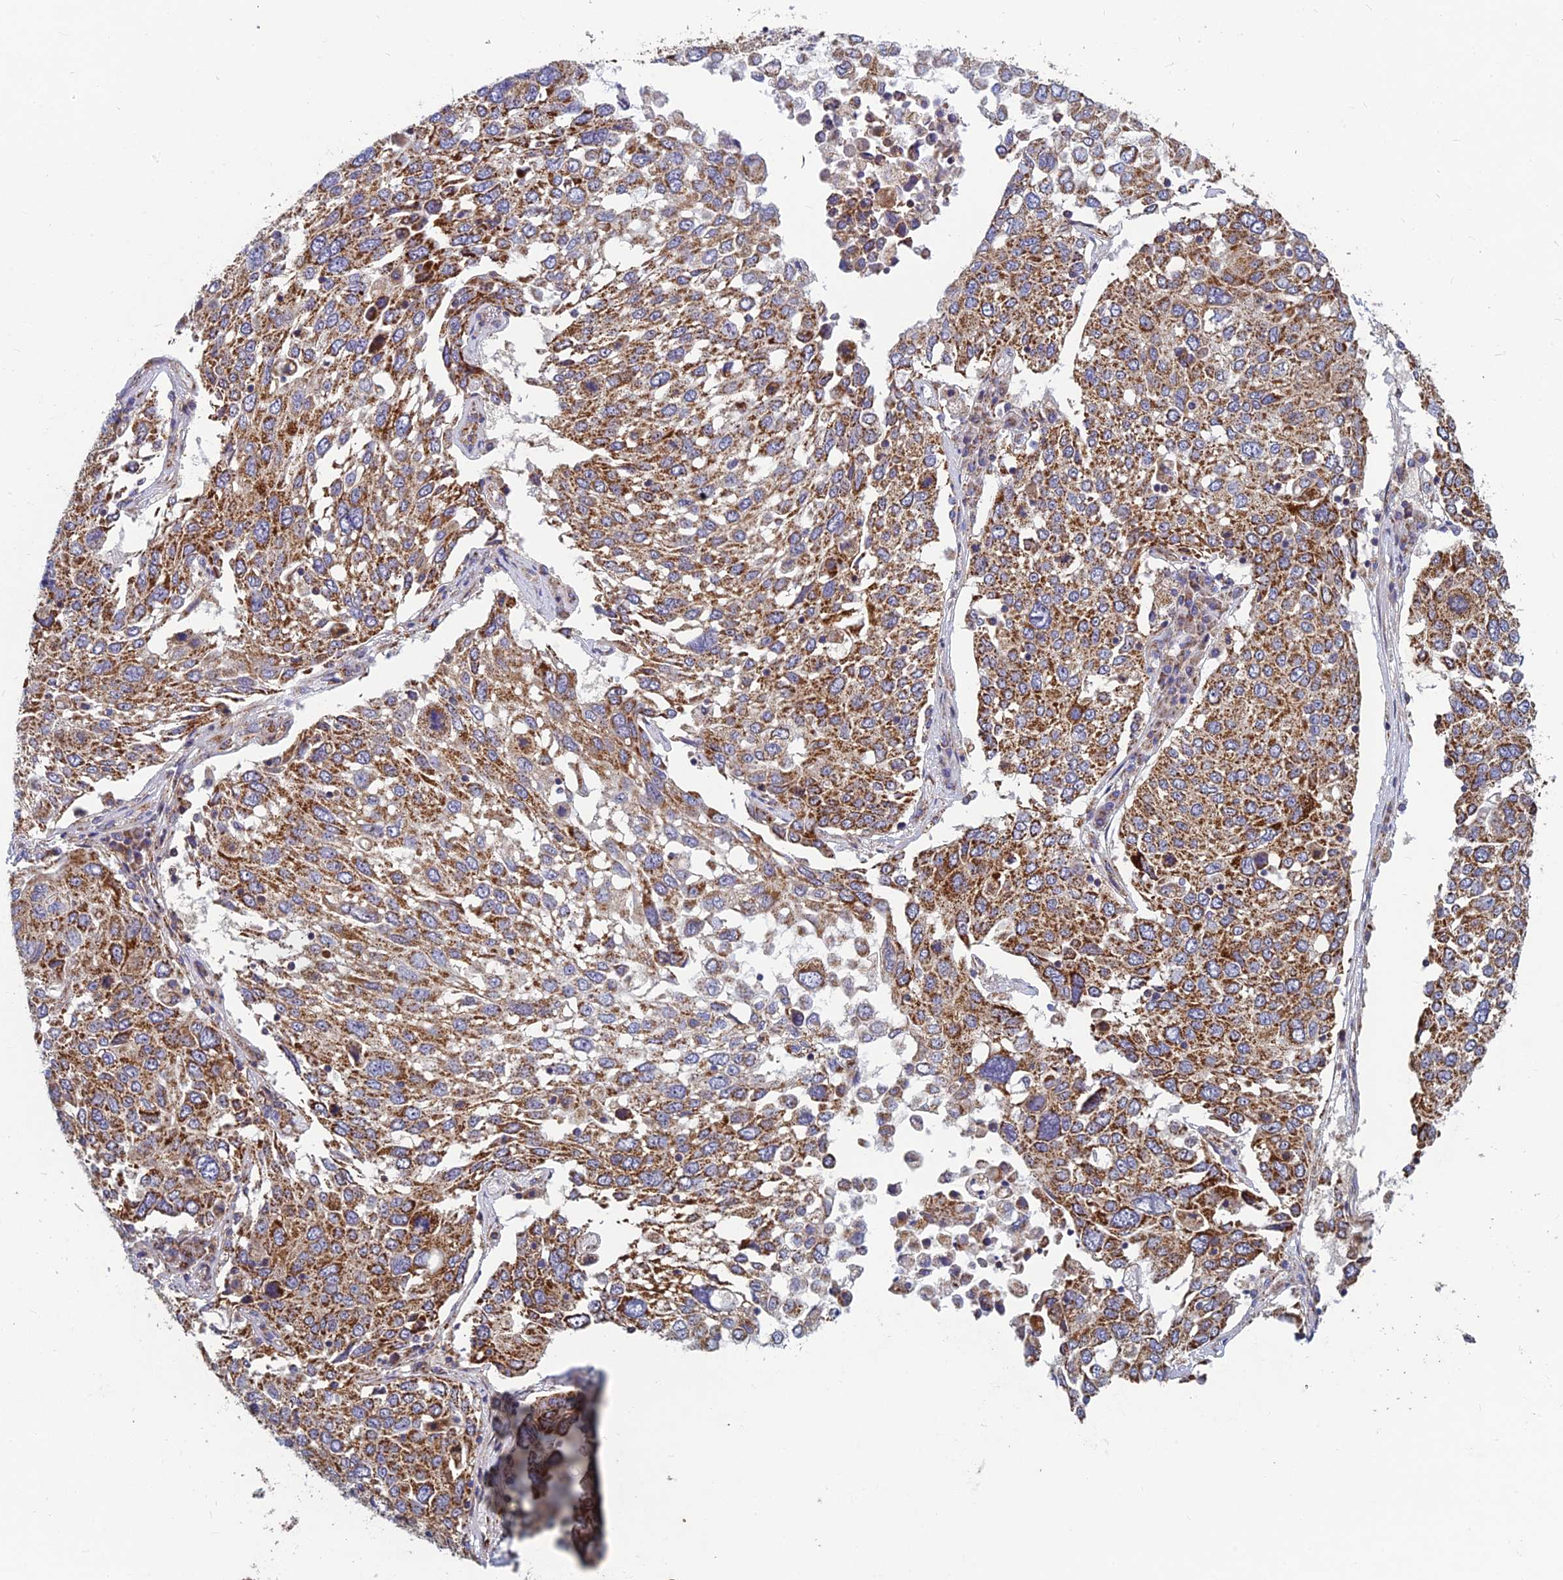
{"staining": {"intensity": "strong", "quantity": ">75%", "location": "cytoplasmic/membranous"}, "tissue": "lung cancer", "cell_type": "Tumor cells", "image_type": "cancer", "snomed": [{"axis": "morphology", "description": "Squamous cell carcinoma, NOS"}, {"axis": "topography", "description": "Lung"}], "caption": "A high amount of strong cytoplasmic/membranous expression is present in about >75% of tumor cells in lung cancer tissue. Immunohistochemistry (ihc) stains the protein in brown and the nuclei are stained blue.", "gene": "MRPS9", "patient": {"sex": "male", "age": 65}}